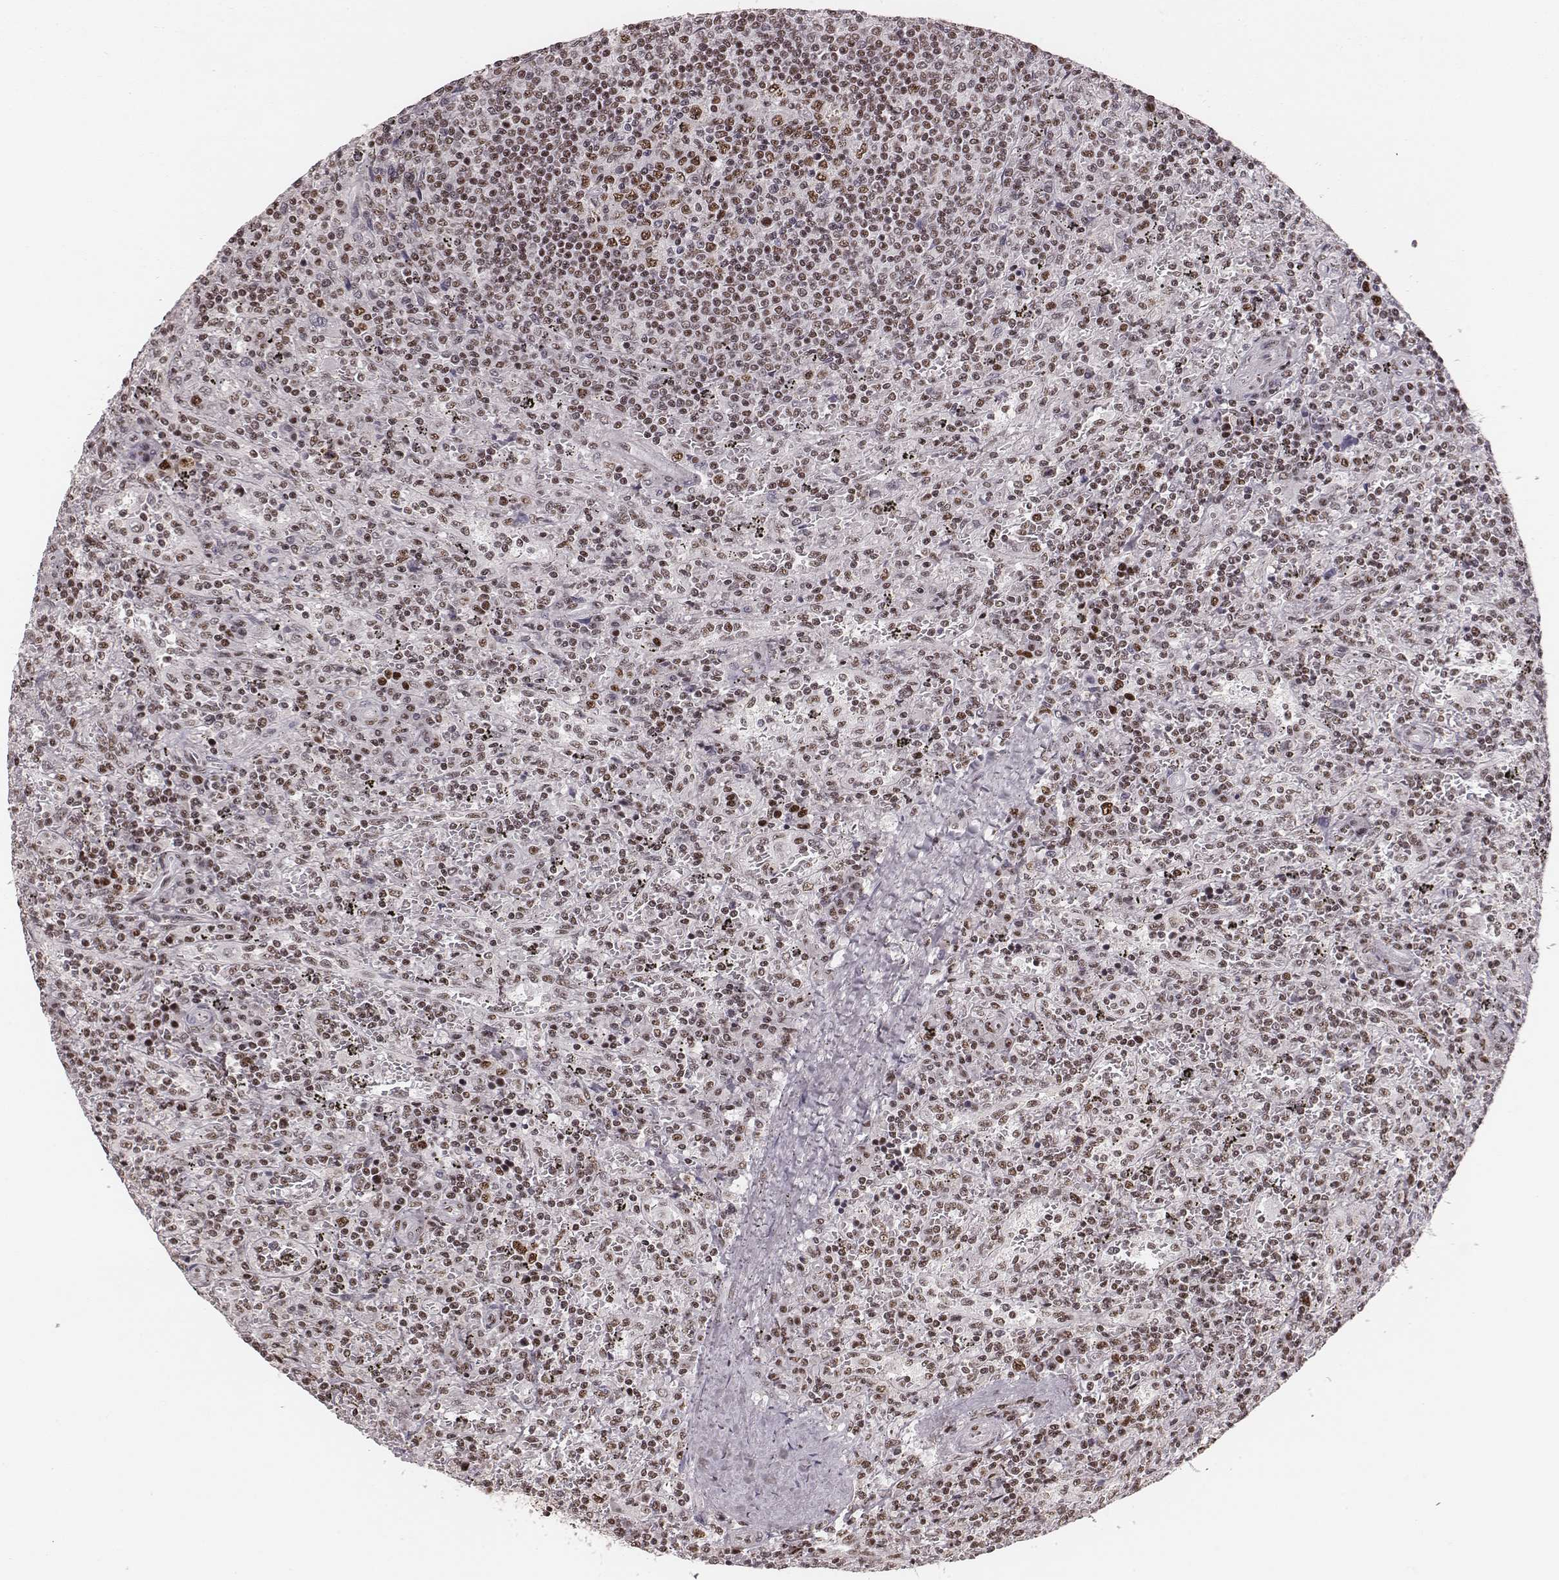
{"staining": {"intensity": "moderate", "quantity": ">75%", "location": "nuclear"}, "tissue": "lymphoma", "cell_type": "Tumor cells", "image_type": "cancer", "snomed": [{"axis": "morphology", "description": "Malignant lymphoma, non-Hodgkin's type, Low grade"}, {"axis": "topography", "description": "Spleen"}], "caption": "Approximately >75% of tumor cells in low-grade malignant lymphoma, non-Hodgkin's type display moderate nuclear protein staining as visualized by brown immunohistochemical staining.", "gene": "LUC7L", "patient": {"sex": "male", "age": 62}}